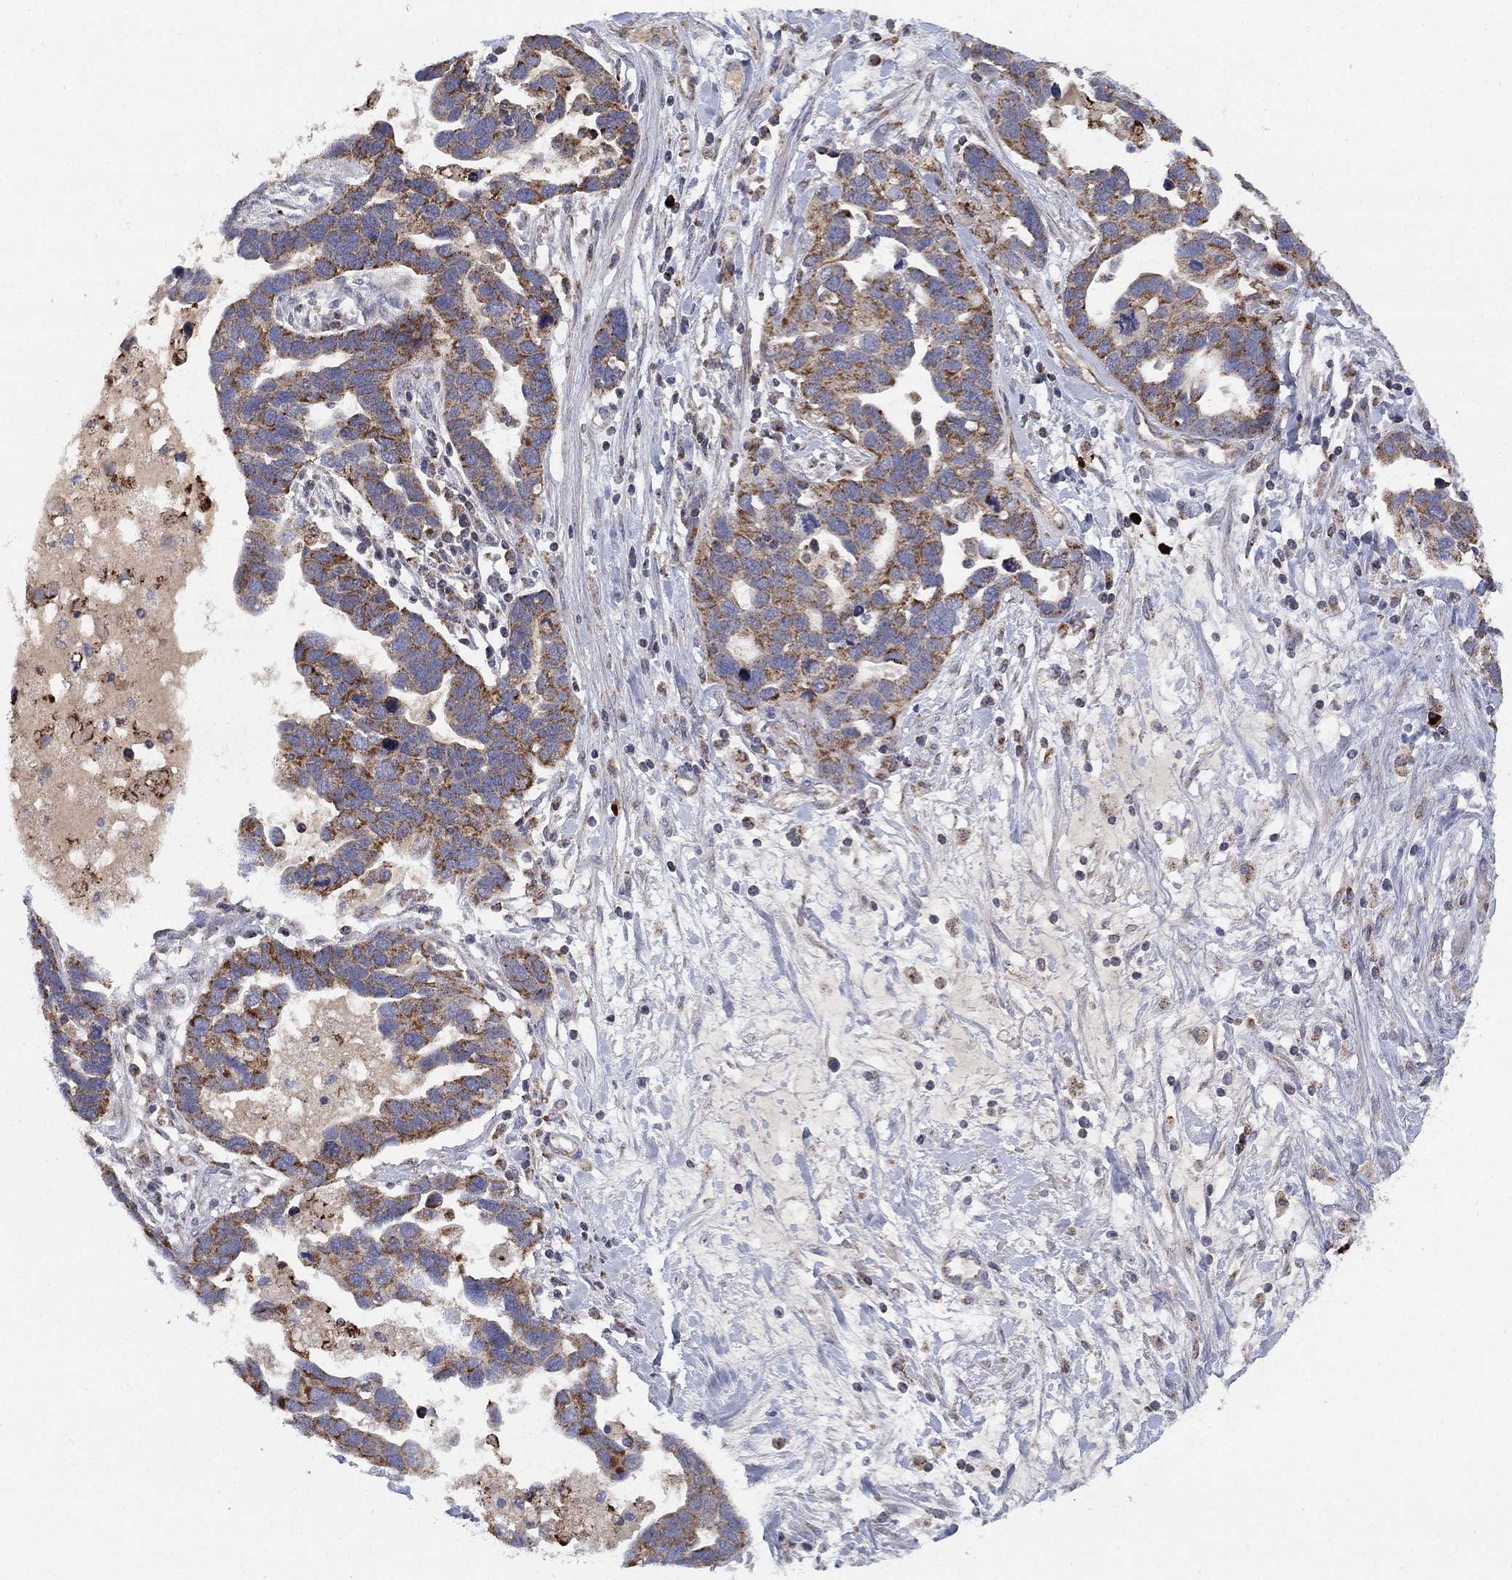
{"staining": {"intensity": "strong", "quantity": "<25%", "location": "cytoplasmic/membranous"}, "tissue": "ovarian cancer", "cell_type": "Tumor cells", "image_type": "cancer", "snomed": [{"axis": "morphology", "description": "Cystadenocarcinoma, serous, NOS"}, {"axis": "topography", "description": "Ovary"}], "caption": "The immunohistochemical stain highlights strong cytoplasmic/membranous expression in tumor cells of serous cystadenocarcinoma (ovarian) tissue. Ihc stains the protein of interest in brown and the nuclei are stained blue.", "gene": "PPP2R5A", "patient": {"sex": "female", "age": 54}}